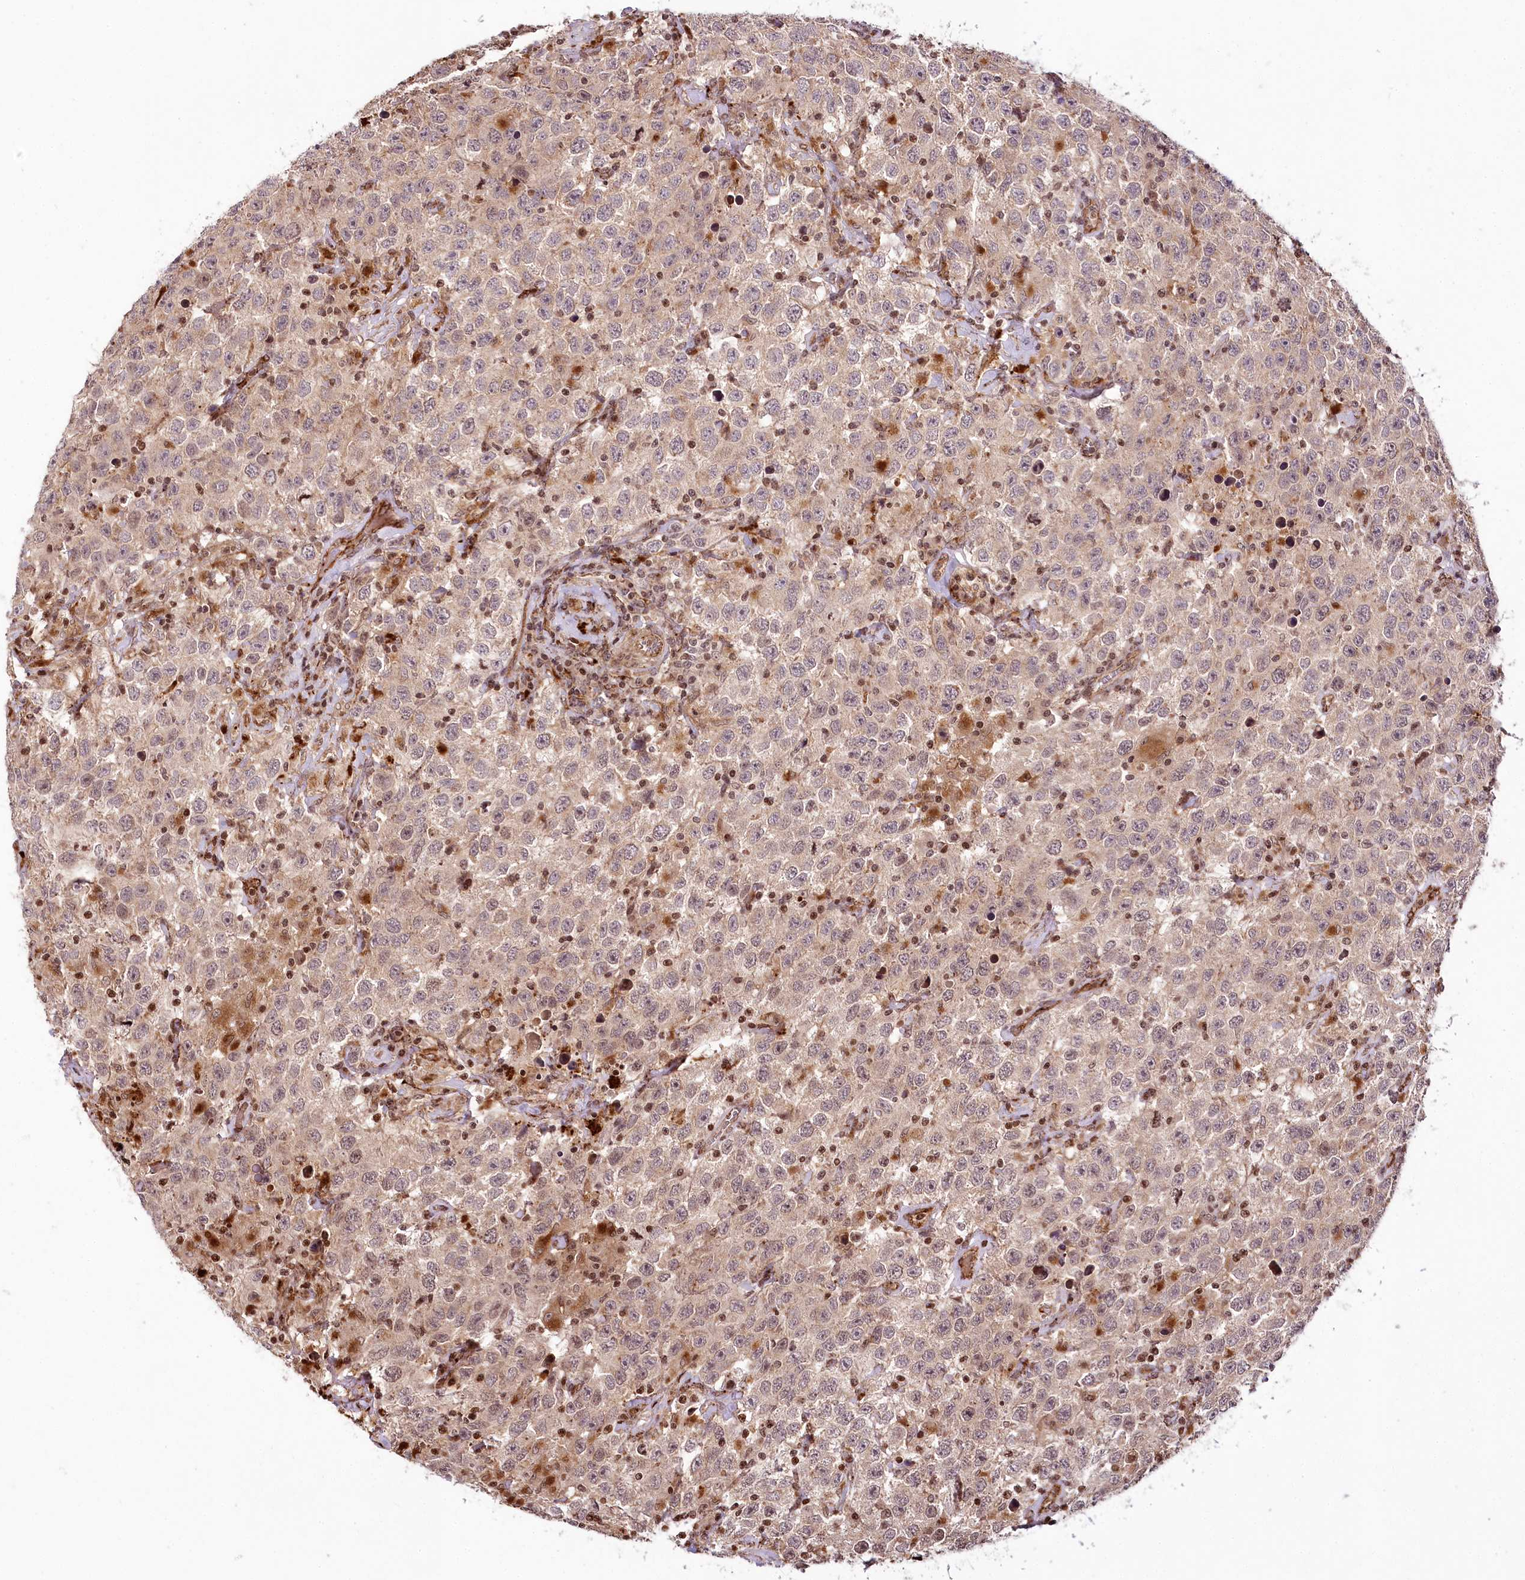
{"staining": {"intensity": "weak", "quantity": "25%-75%", "location": "nuclear"}, "tissue": "testis cancer", "cell_type": "Tumor cells", "image_type": "cancer", "snomed": [{"axis": "morphology", "description": "Seminoma, NOS"}, {"axis": "topography", "description": "Testis"}], "caption": "Immunohistochemical staining of testis cancer reveals low levels of weak nuclear protein expression in about 25%-75% of tumor cells.", "gene": "HOXC8", "patient": {"sex": "male", "age": 41}}